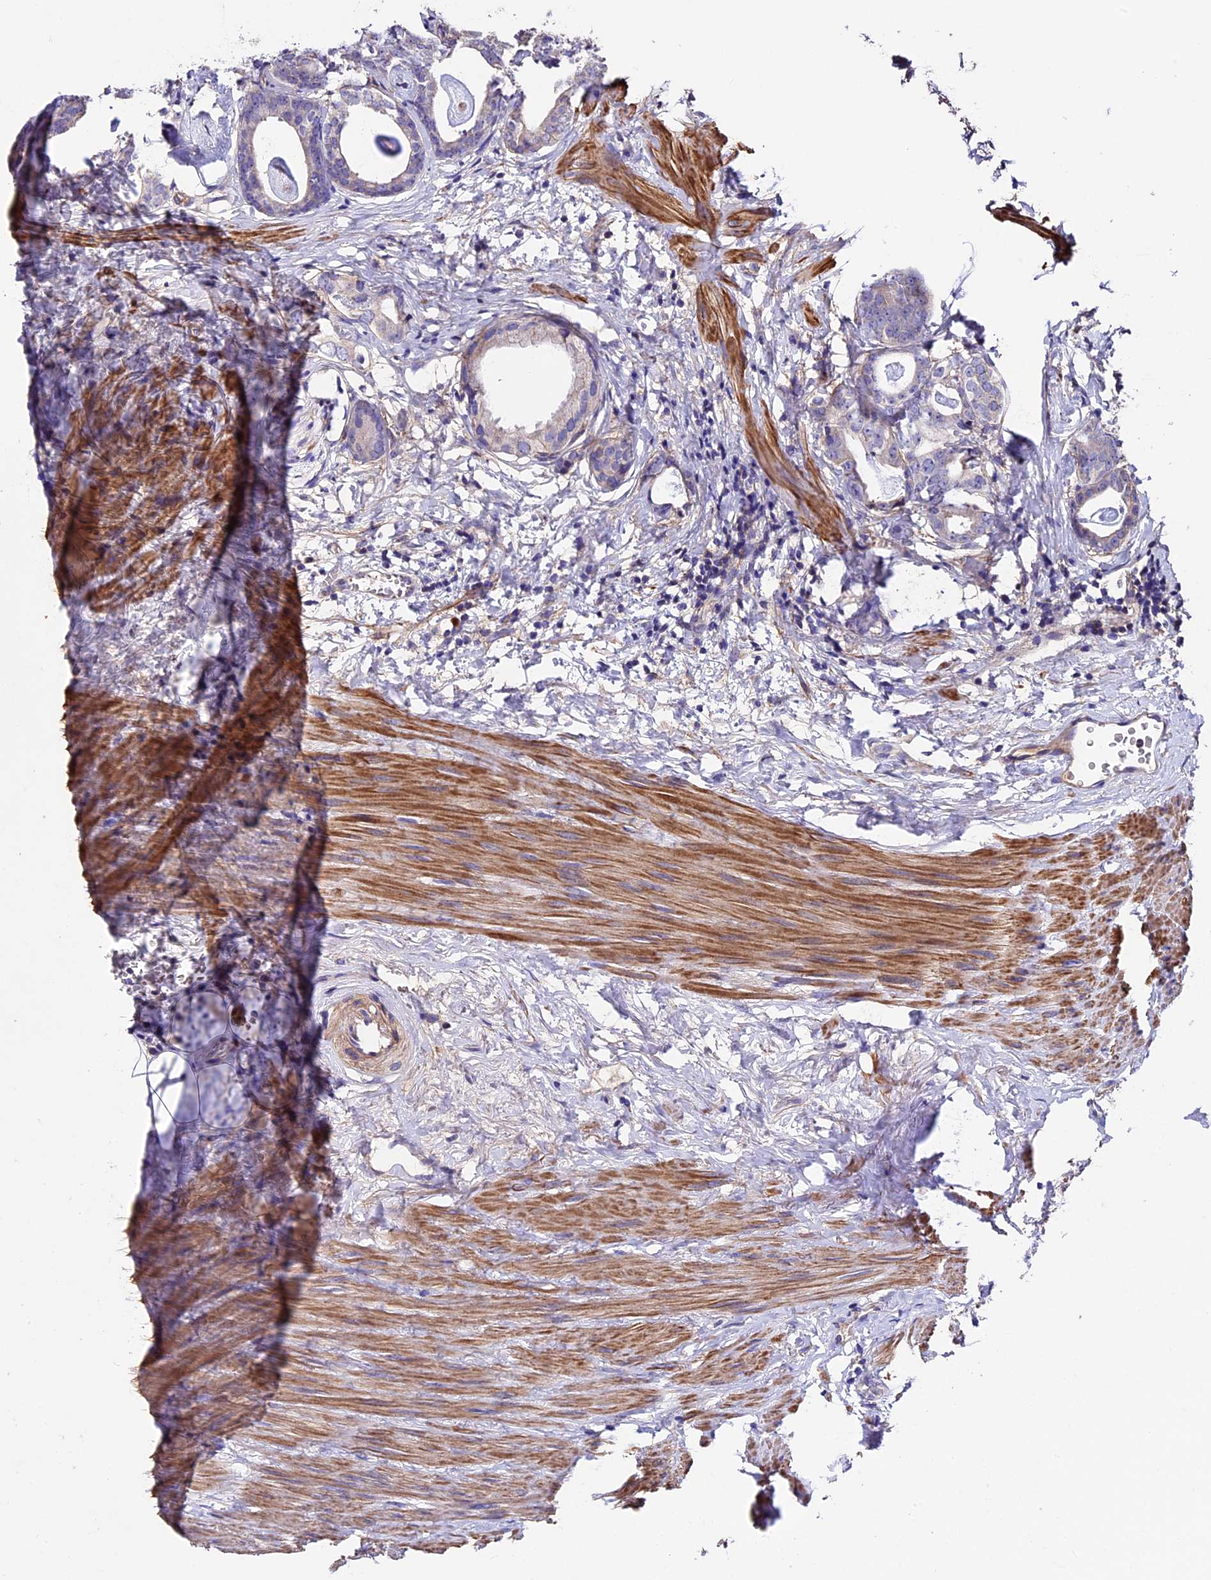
{"staining": {"intensity": "negative", "quantity": "none", "location": "none"}, "tissue": "prostate cancer", "cell_type": "Tumor cells", "image_type": "cancer", "snomed": [{"axis": "morphology", "description": "Adenocarcinoma, Low grade"}, {"axis": "topography", "description": "Prostate"}], "caption": "Tumor cells are negative for protein expression in human adenocarcinoma (low-grade) (prostate). (Brightfield microscopy of DAB IHC at high magnification).", "gene": "EVA1B", "patient": {"sex": "male", "age": 71}}